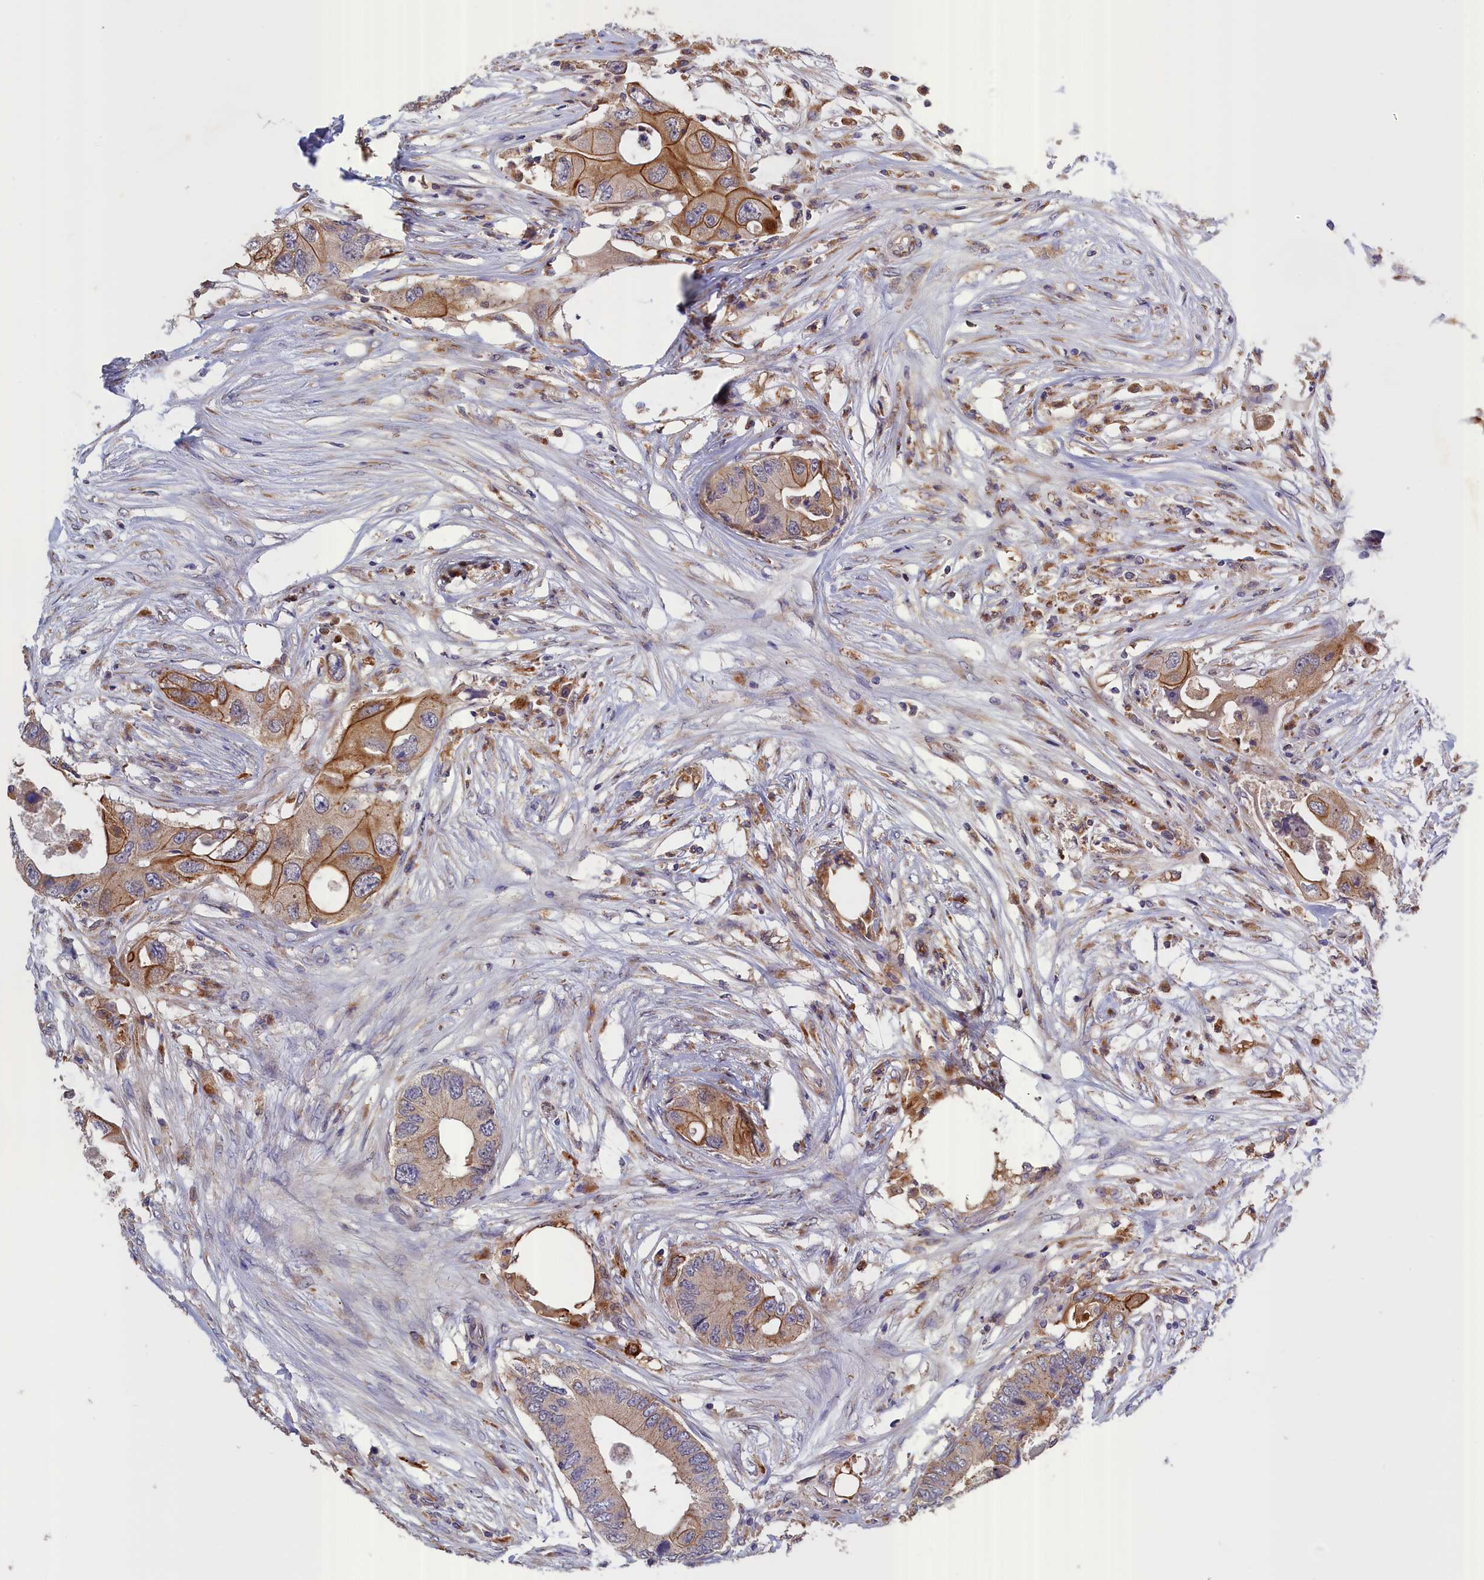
{"staining": {"intensity": "moderate", "quantity": "25%-75%", "location": "cytoplasmic/membranous"}, "tissue": "colorectal cancer", "cell_type": "Tumor cells", "image_type": "cancer", "snomed": [{"axis": "morphology", "description": "Adenocarcinoma, NOS"}, {"axis": "topography", "description": "Colon"}], "caption": "Protein expression analysis of human adenocarcinoma (colorectal) reveals moderate cytoplasmic/membranous expression in approximately 25%-75% of tumor cells.", "gene": "COL19A1", "patient": {"sex": "male", "age": 71}}